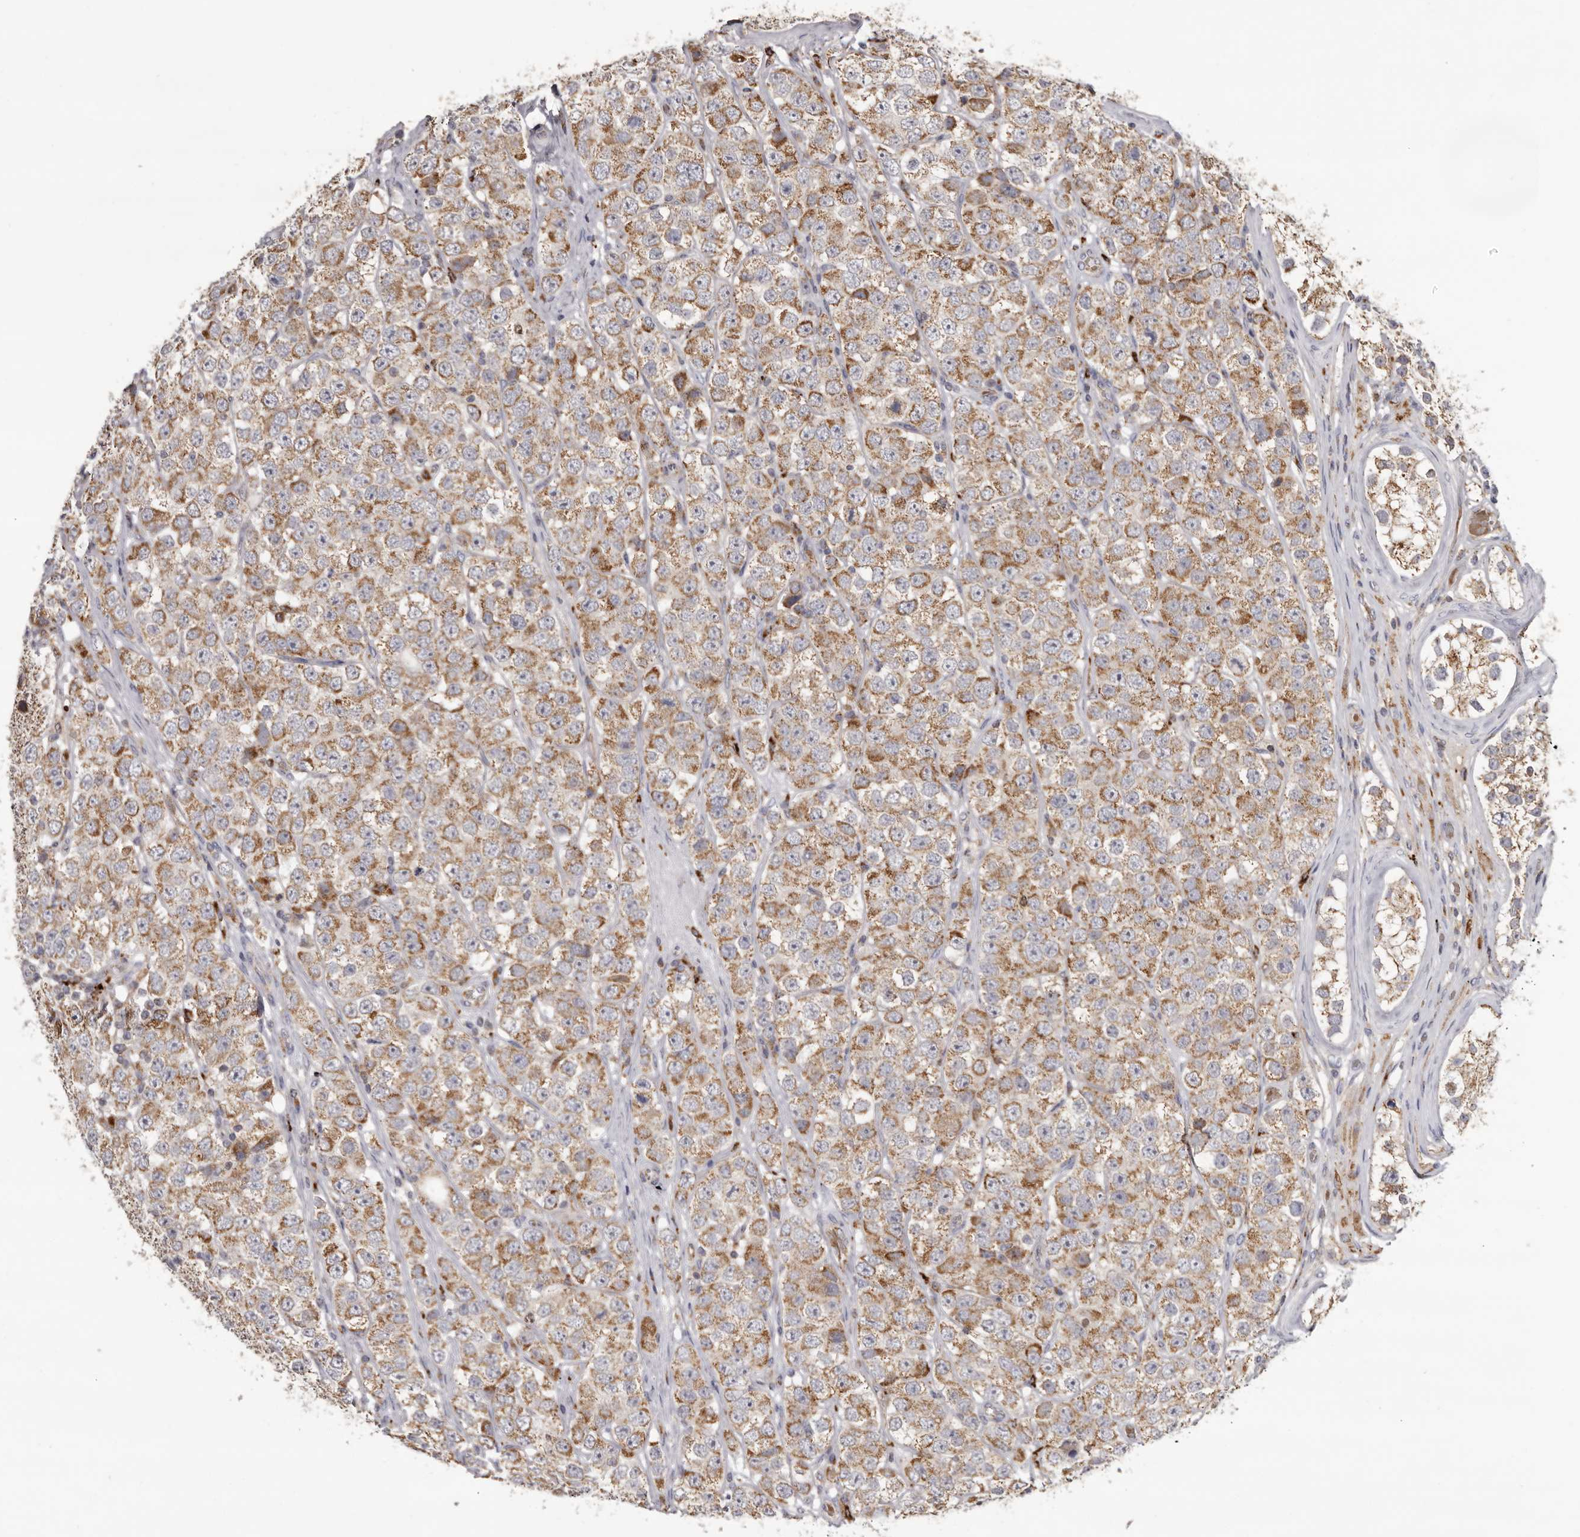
{"staining": {"intensity": "moderate", "quantity": ">75%", "location": "cytoplasmic/membranous"}, "tissue": "testis cancer", "cell_type": "Tumor cells", "image_type": "cancer", "snomed": [{"axis": "morphology", "description": "Seminoma, NOS"}, {"axis": "topography", "description": "Testis"}], "caption": "This histopathology image demonstrates immunohistochemistry (IHC) staining of testis seminoma, with medium moderate cytoplasmic/membranous staining in approximately >75% of tumor cells.", "gene": "MECR", "patient": {"sex": "male", "age": 28}}